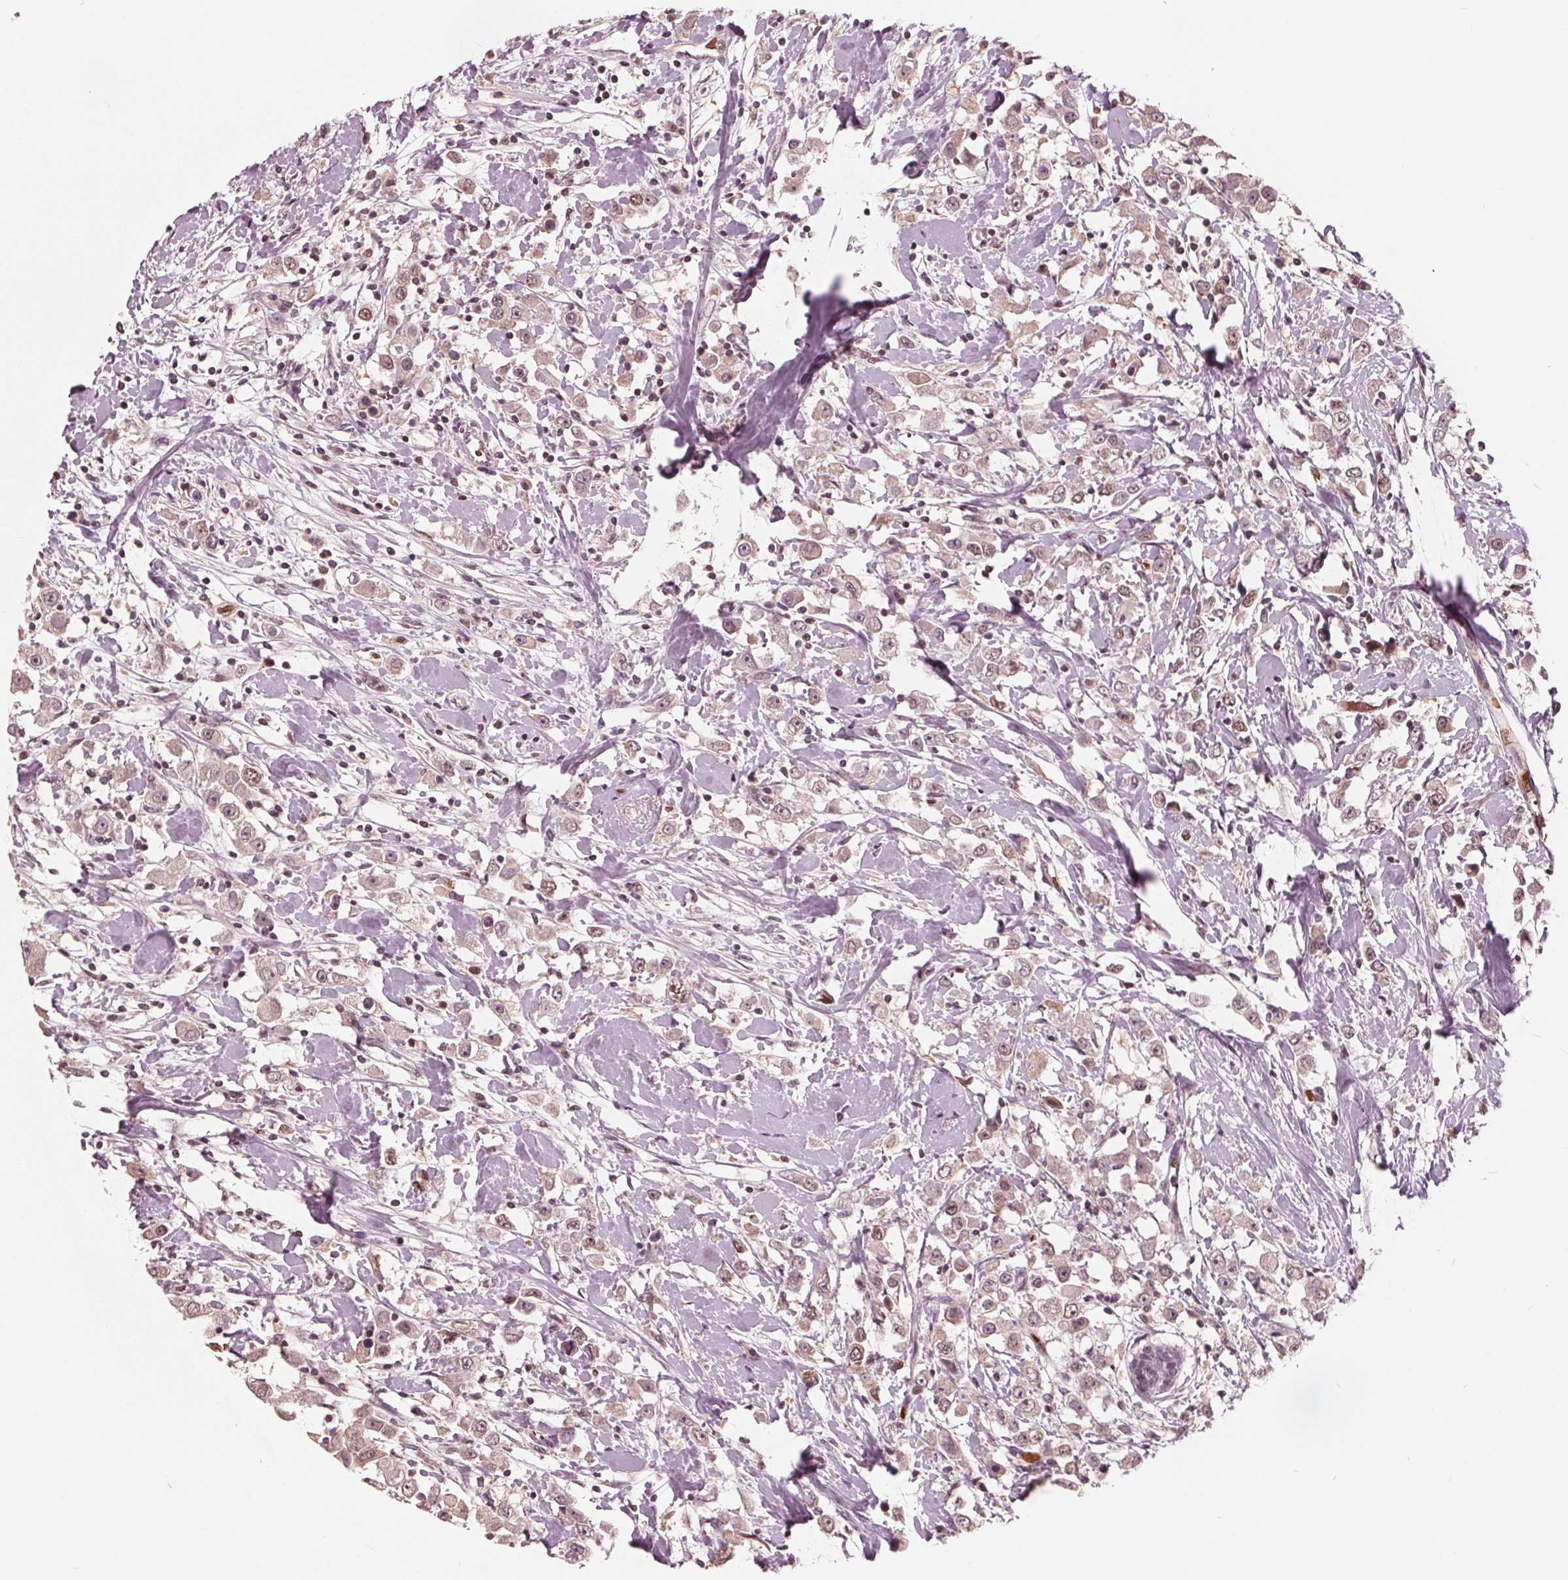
{"staining": {"intensity": "weak", "quantity": ">75%", "location": "cytoplasmic/membranous,nuclear"}, "tissue": "breast cancer", "cell_type": "Tumor cells", "image_type": "cancer", "snomed": [{"axis": "morphology", "description": "Duct carcinoma"}, {"axis": "topography", "description": "Breast"}], "caption": "Protein staining of breast cancer tissue displays weak cytoplasmic/membranous and nuclear positivity in about >75% of tumor cells.", "gene": "HIRIP3", "patient": {"sex": "female", "age": 61}}